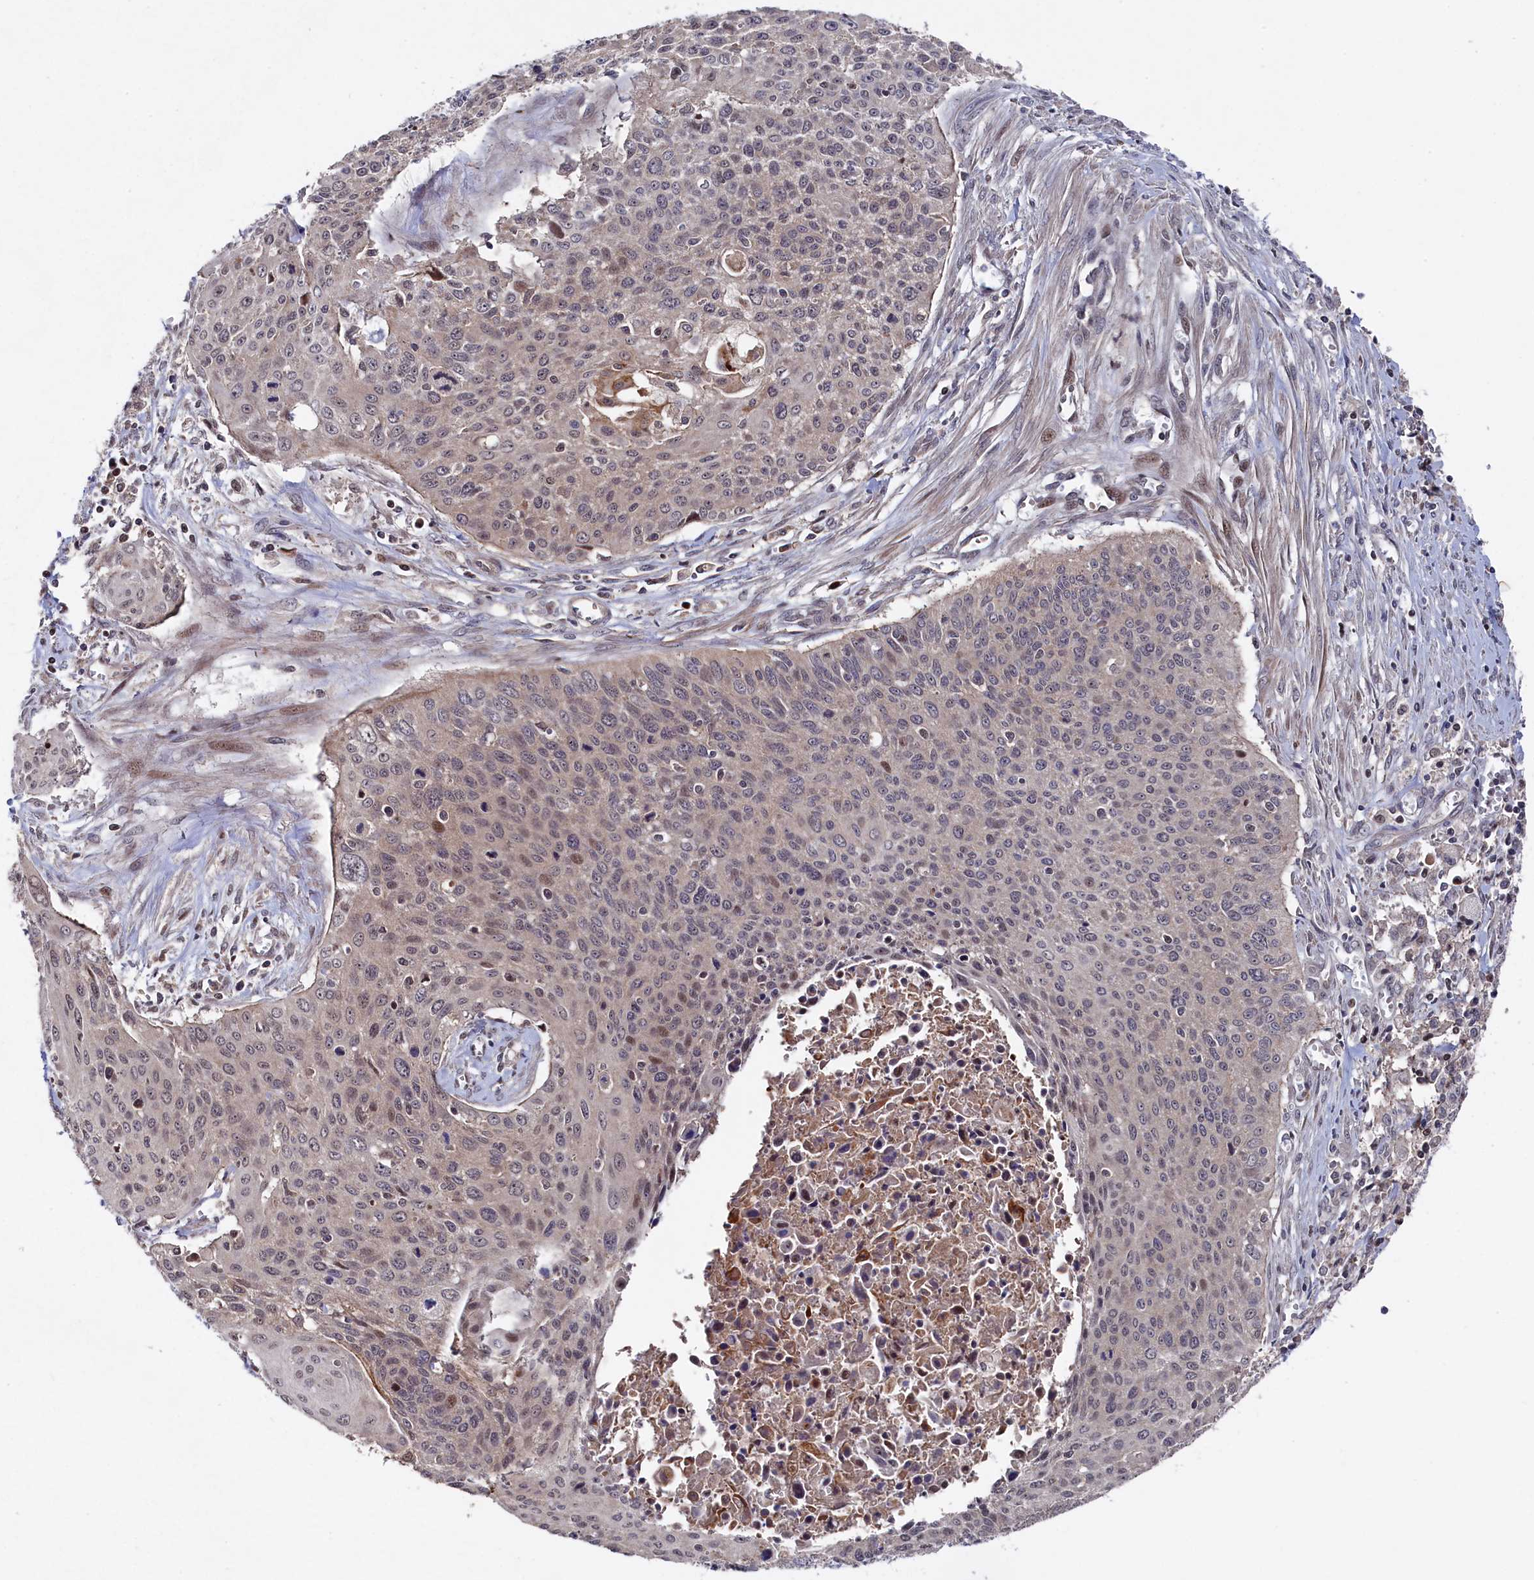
{"staining": {"intensity": "weak", "quantity": "<25%", "location": "nuclear"}, "tissue": "cervical cancer", "cell_type": "Tumor cells", "image_type": "cancer", "snomed": [{"axis": "morphology", "description": "Squamous cell carcinoma, NOS"}, {"axis": "topography", "description": "Cervix"}], "caption": "Cervical cancer (squamous cell carcinoma) was stained to show a protein in brown. There is no significant staining in tumor cells. (Stains: DAB IHC with hematoxylin counter stain, Microscopy: brightfield microscopy at high magnification).", "gene": "TMC5", "patient": {"sex": "female", "age": 55}}